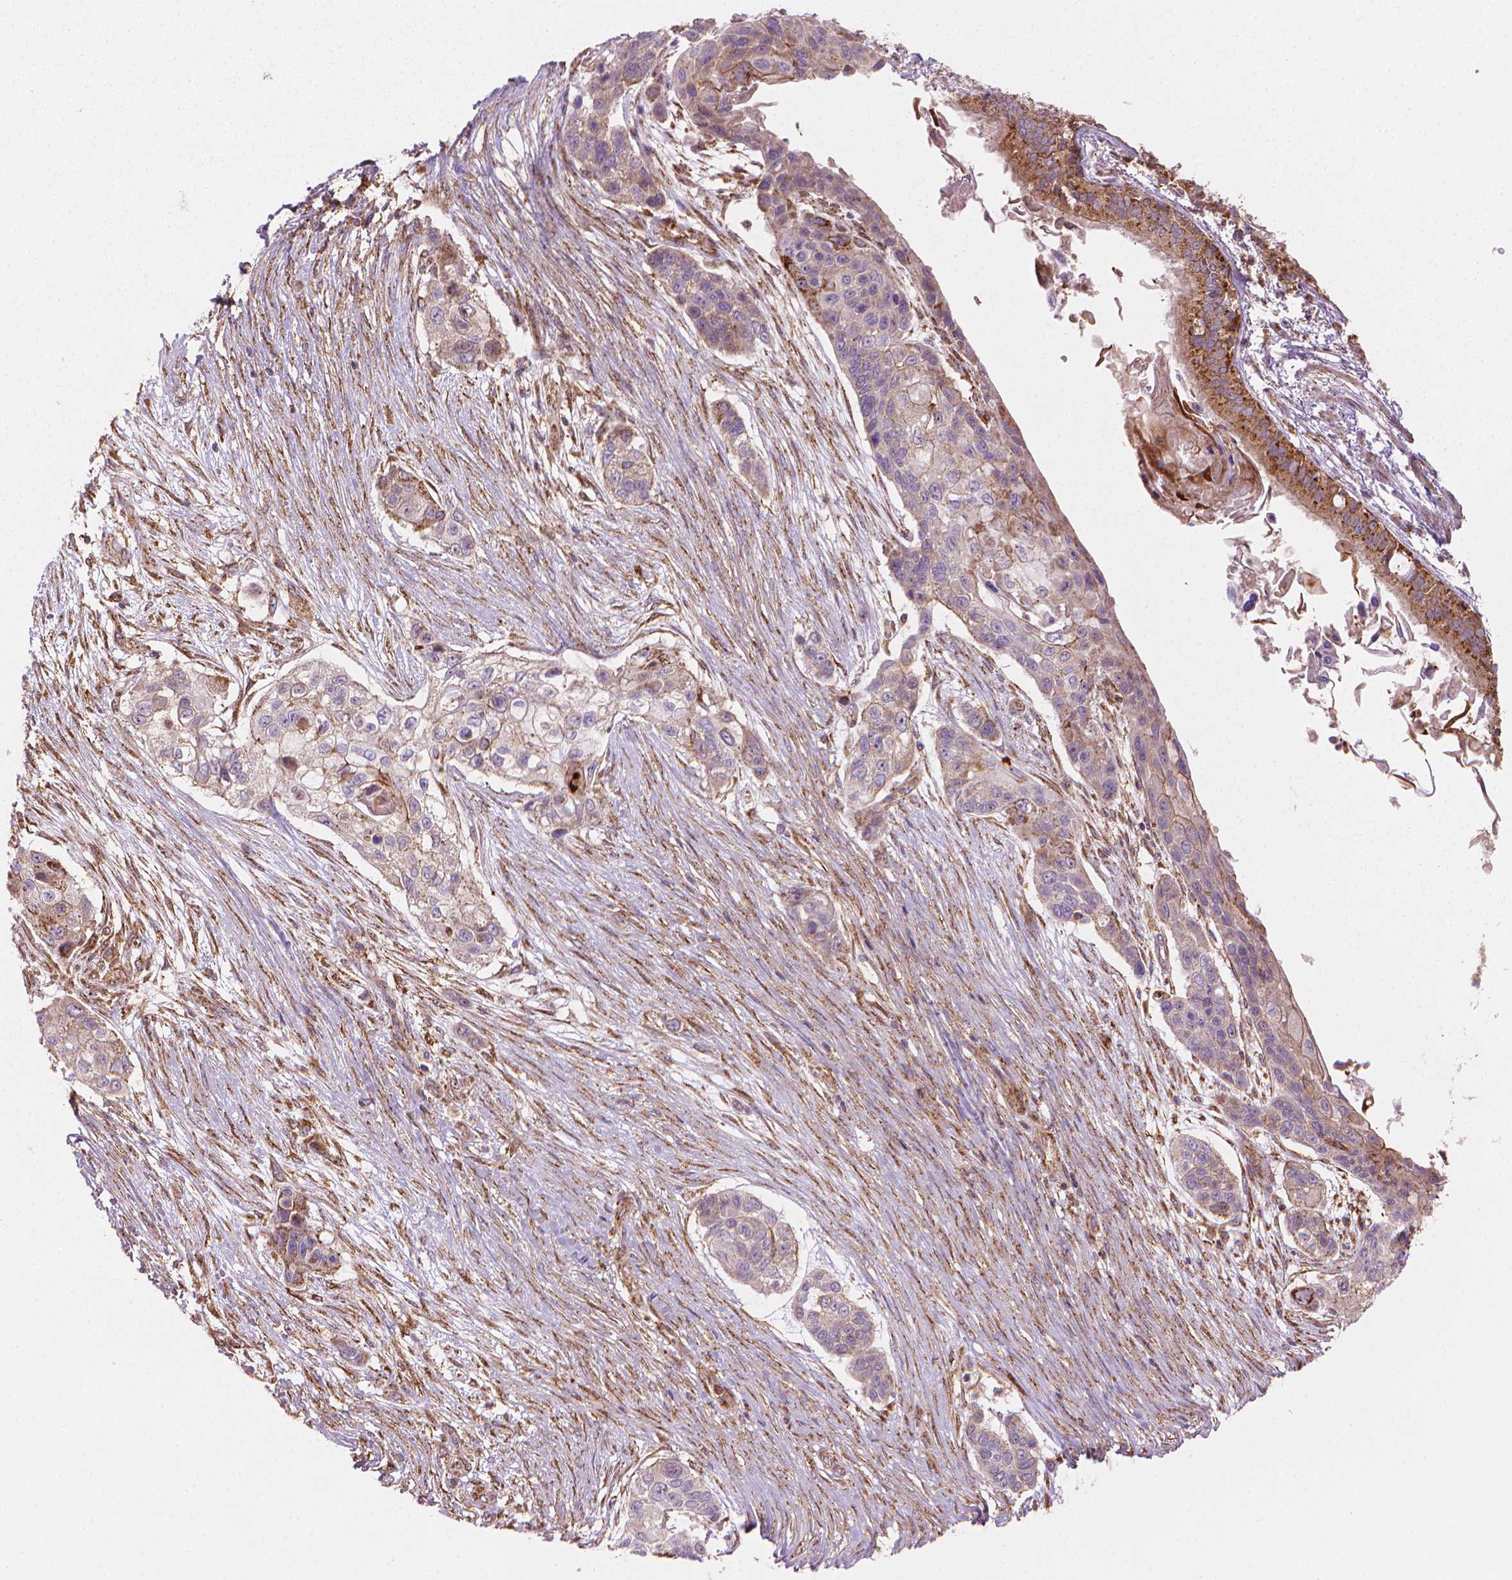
{"staining": {"intensity": "negative", "quantity": "none", "location": "none"}, "tissue": "lung cancer", "cell_type": "Tumor cells", "image_type": "cancer", "snomed": [{"axis": "morphology", "description": "Squamous cell carcinoma, NOS"}, {"axis": "topography", "description": "Lung"}], "caption": "A micrograph of squamous cell carcinoma (lung) stained for a protein shows no brown staining in tumor cells. (DAB immunohistochemistry (IHC), high magnification).", "gene": "VARS2", "patient": {"sex": "male", "age": 69}}